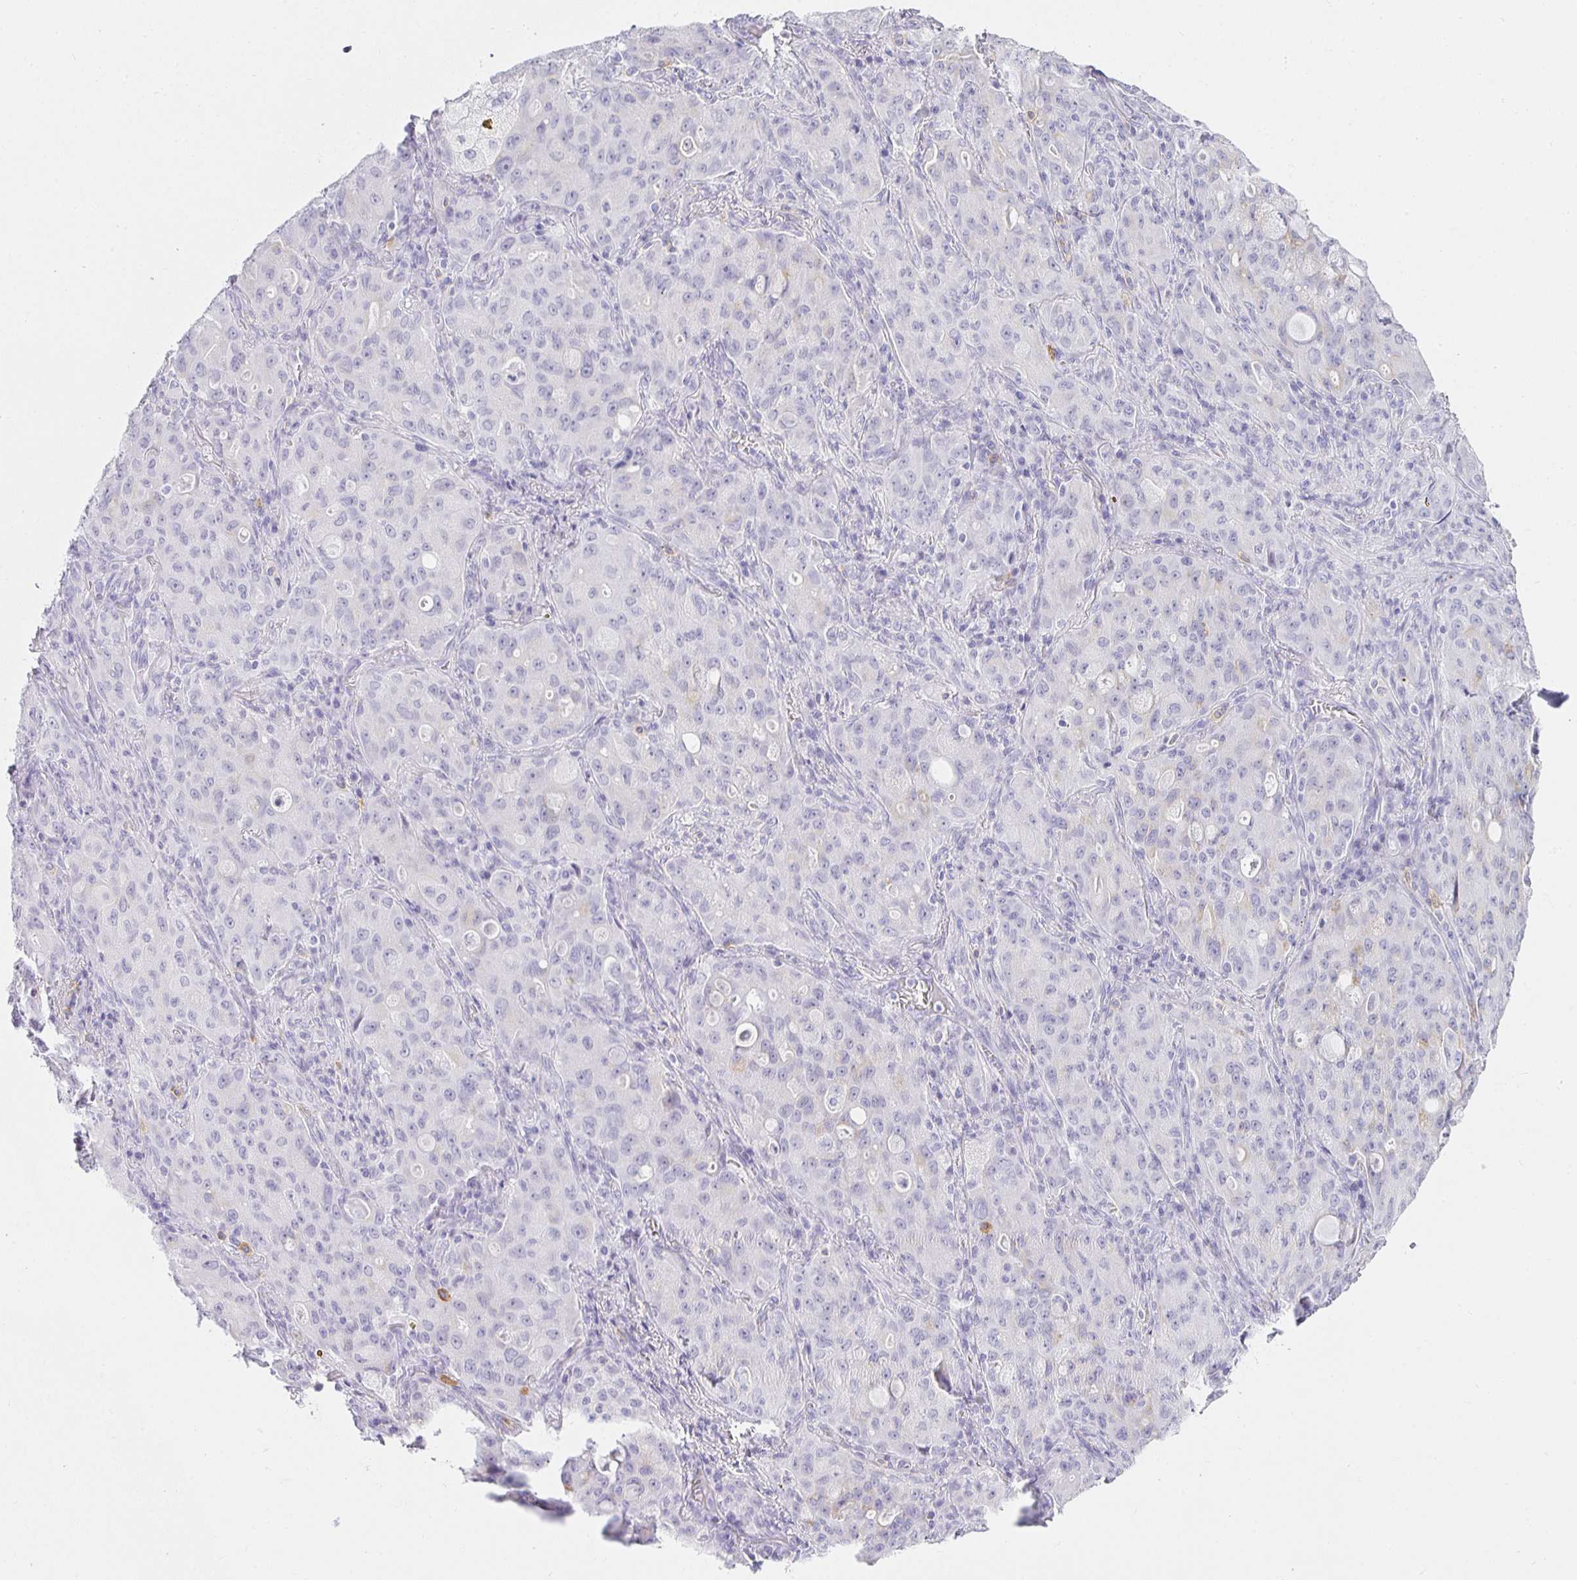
{"staining": {"intensity": "negative", "quantity": "none", "location": "none"}, "tissue": "lung cancer", "cell_type": "Tumor cells", "image_type": "cancer", "snomed": [{"axis": "morphology", "description": "Adenocarcinoma, NOS"}, {"axis": "topography", "description": "Lung"}], "caption": "An image of lung cancer (adenocarcinoma) stained for a protein shows no brown staining in tumor cells.", "gene": "TPSD1", "patient": {"sex": "female", "age": 44}}